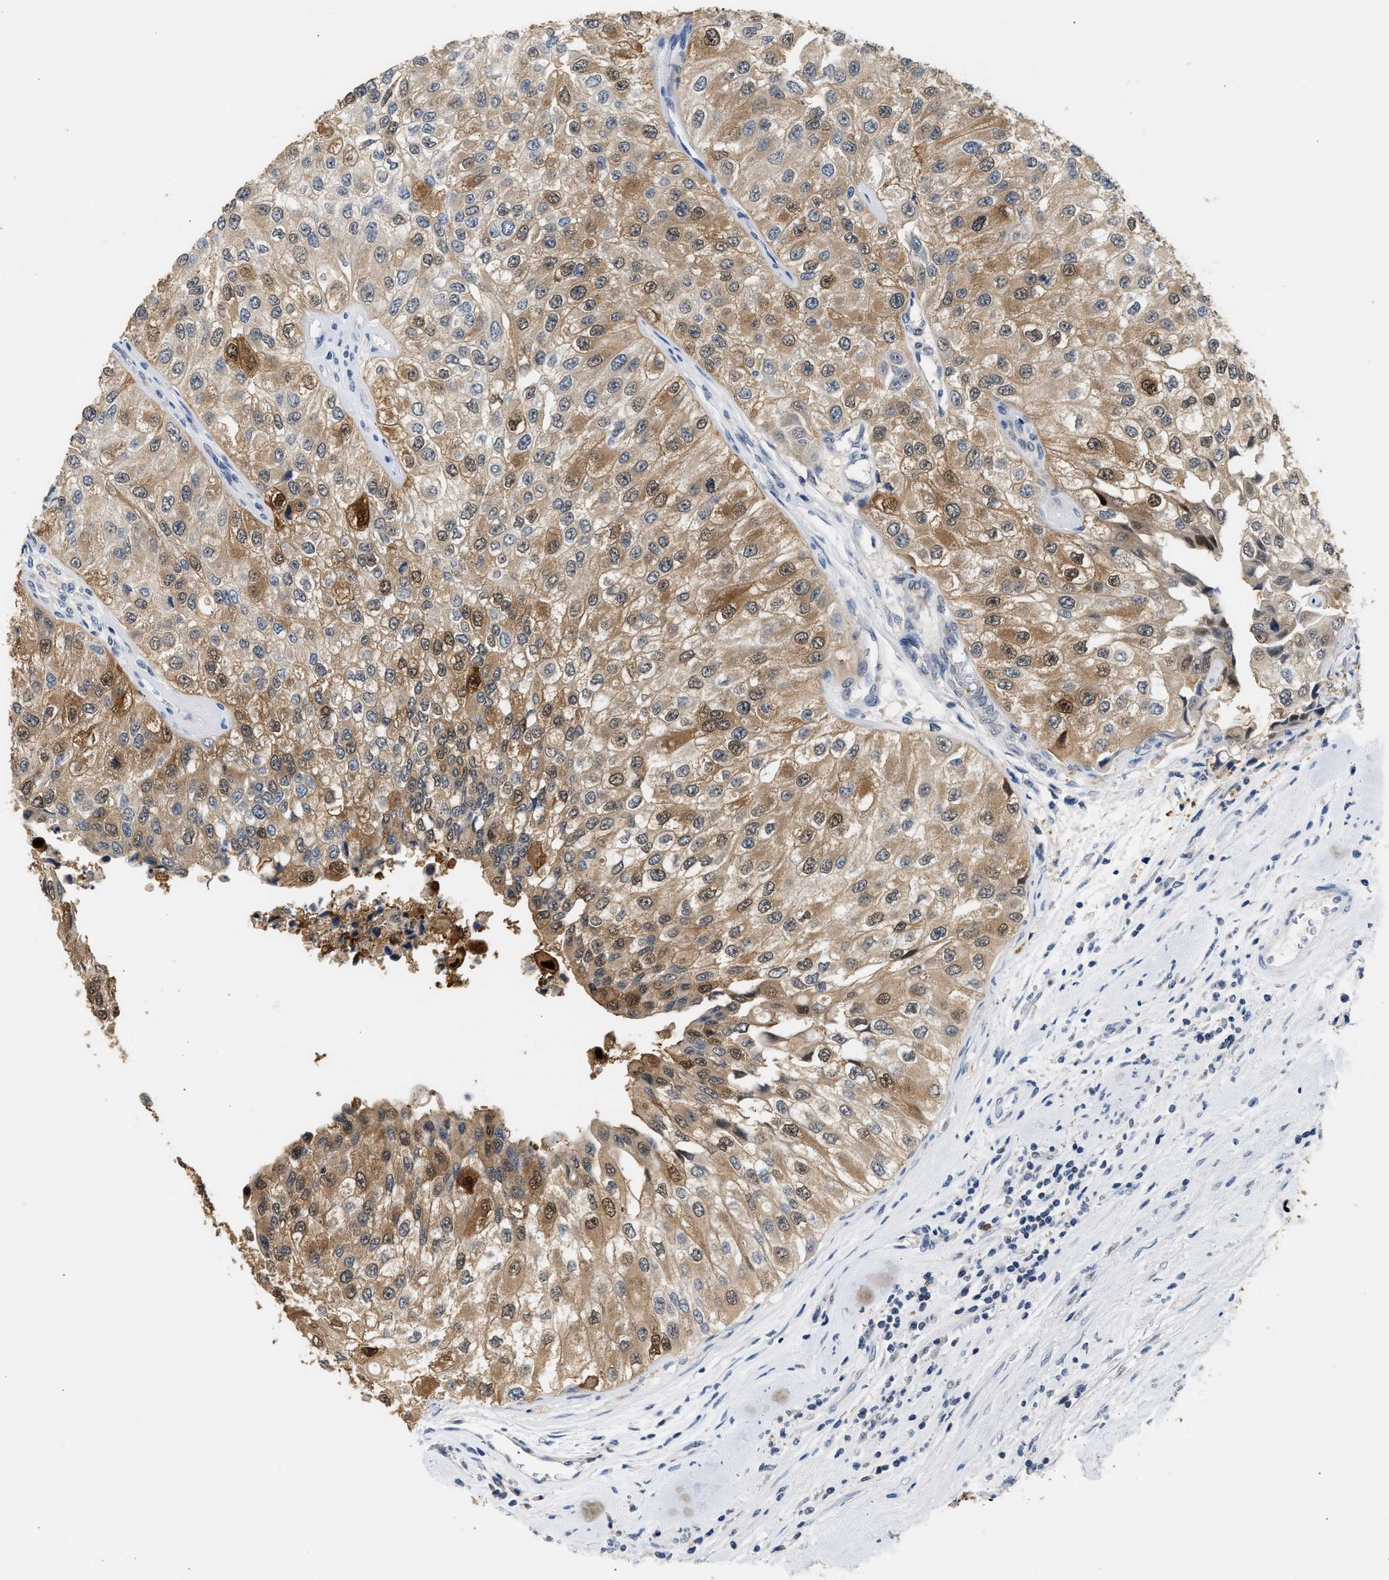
{"staining": {"intensity": "moderate", "quantity": ">75%", "location": "cytoplasmic/membranous,nuclear"}, "tissue": "urothelial cancer", "cell_type": "Tumor cells", "image_type": "cancer", "snomed": [{"axis": "morphology", "description": "Urothelial carcinoma, High grade"}, {"axis": "topography", "description": "Kidney"}, {"axis": "topography", "description": "Urinary bladder"}], "caption": "Immunohistochemistry (IHC) of urothelial cancer shows medium levels of moderate cytoplasmic/membranous and nuclear expression in approximately >75% of tumor cells.", "gene": "PPM1L", "patient": {"sex": "male", "age": 77}}